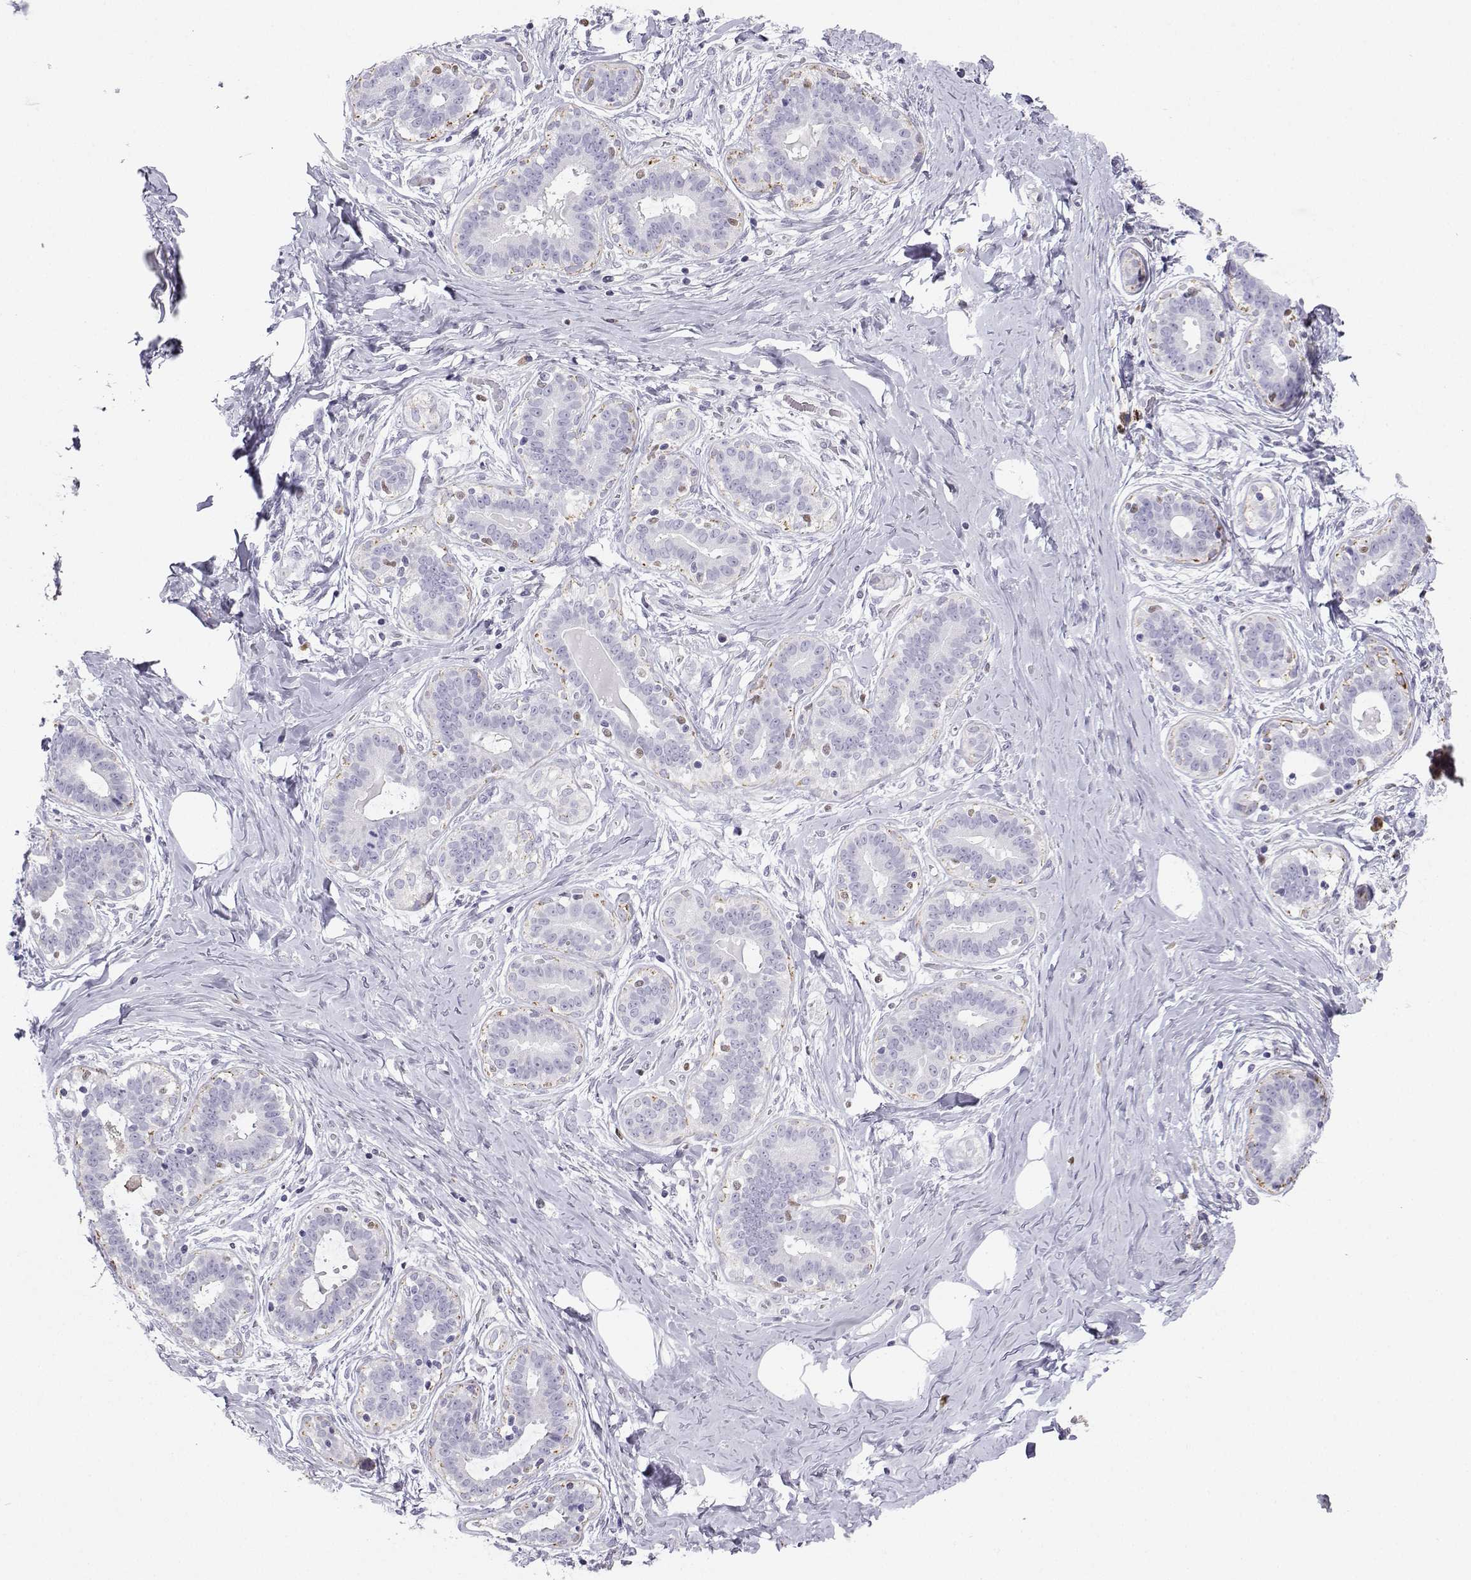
{"staining": {"intensity": "negative", "quantity": "none", "location": "none"}, "tissue": "breast", "cell_type": "Adipocytes", "image_type": "normal", "snomed": [{"axis": "morphology", "description": "Normal tissue, NOS"}, {"axis": "topography", "description": "Skin"}, {"axis": "topography", "description": "Breast"}], "caption": "High magnification brightfield microscopy of unremarkable breast stained with DAB (brown) and counterstained with hematoxylin (blue): adipocytes show no significant expression. (DAB (3,3'-diaminobenzidine) immunohistochemistry (IHC) with hematoxylin counter stain).", "gene": "DCLK3", "patient": {"sex": "female", "age": 43}}